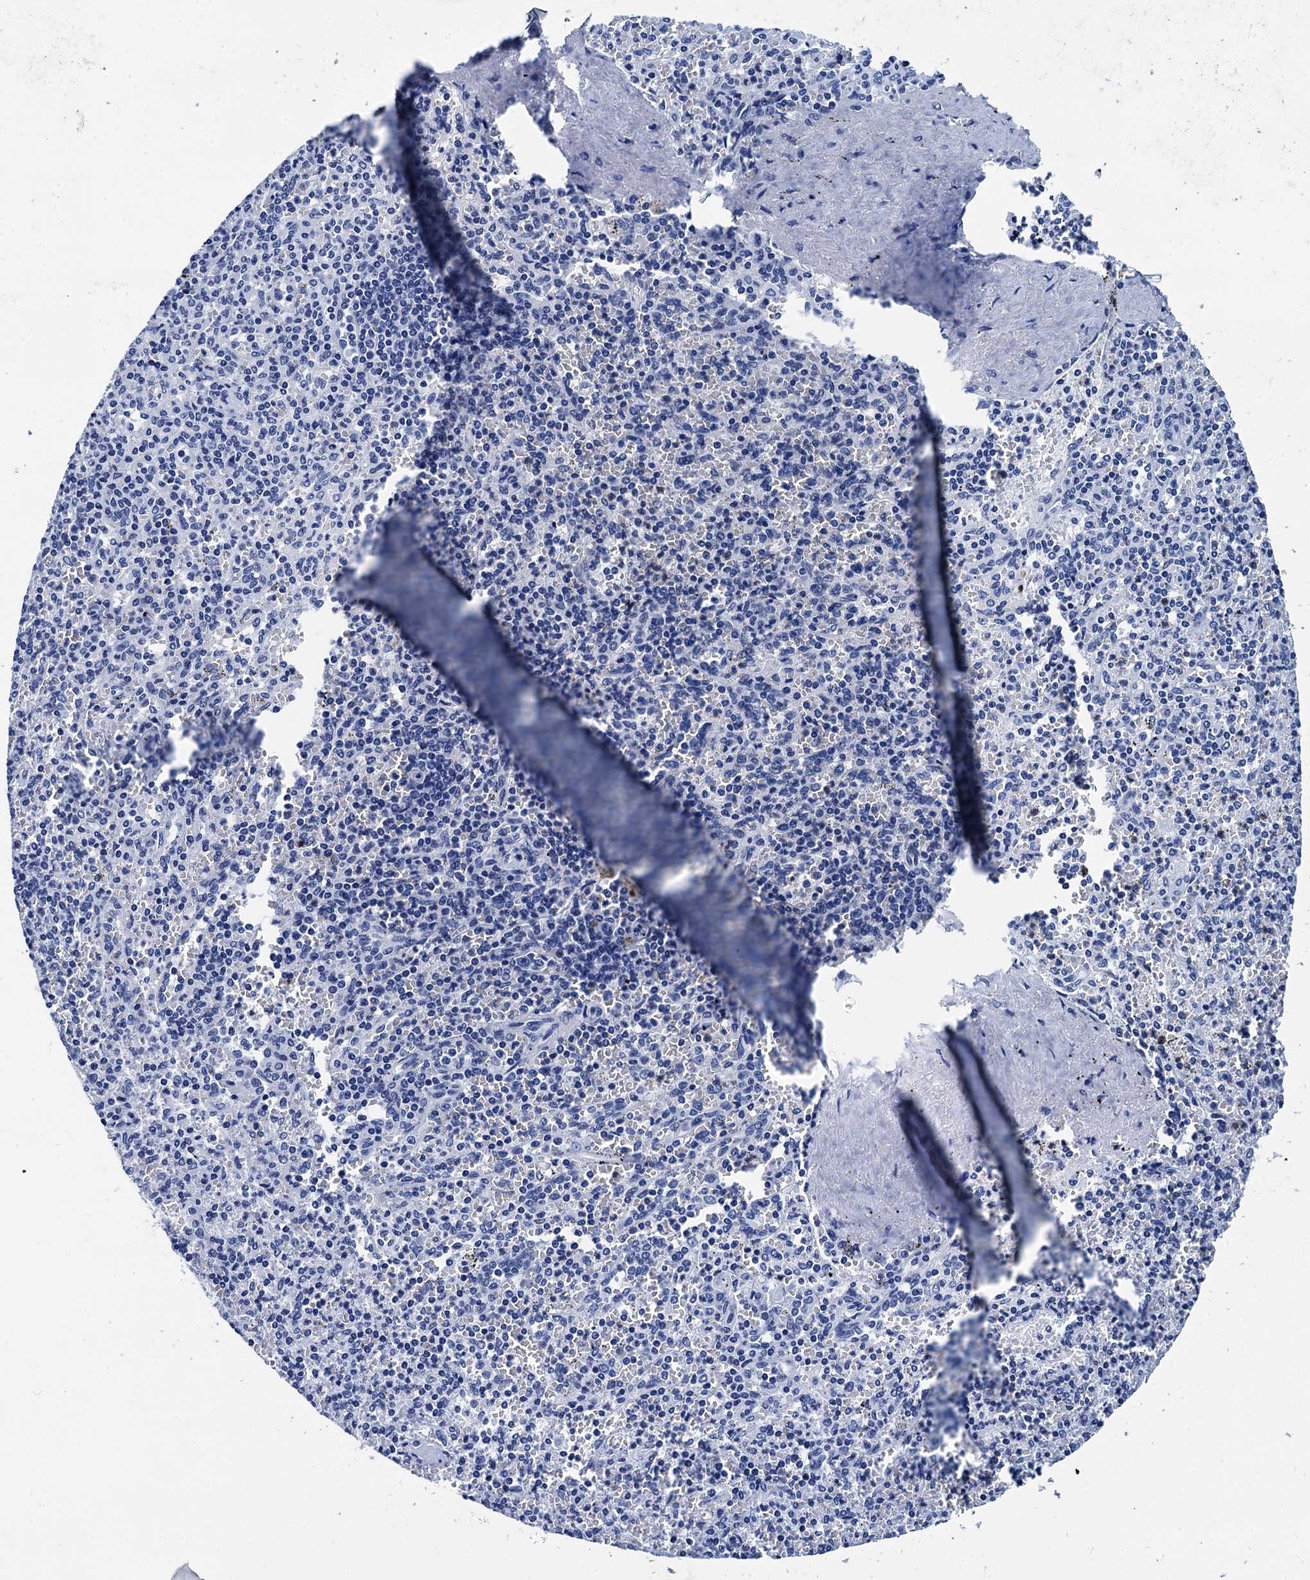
{"staining": {"intensity": "negative", "quantity": "none", "location": "none"}, "tissue": "spleen", "cell_type": "Cells in red pulp", "image_type": "normal", "snomed": [{"axis": "morphology", "description": "Normal tissue, NOS"}, {"axis": "topography", "description": "Spleen"}], "caption": "There is no significant staining in cells in red pulp of spleen. The staining is performed using DAB (3,3'-diaminobenzidine) brown chromogen with nuclei counter-stained in using hematoxylin.", "gene": "MYBPC3", "patient": {"sex": "male", "age": 82}}